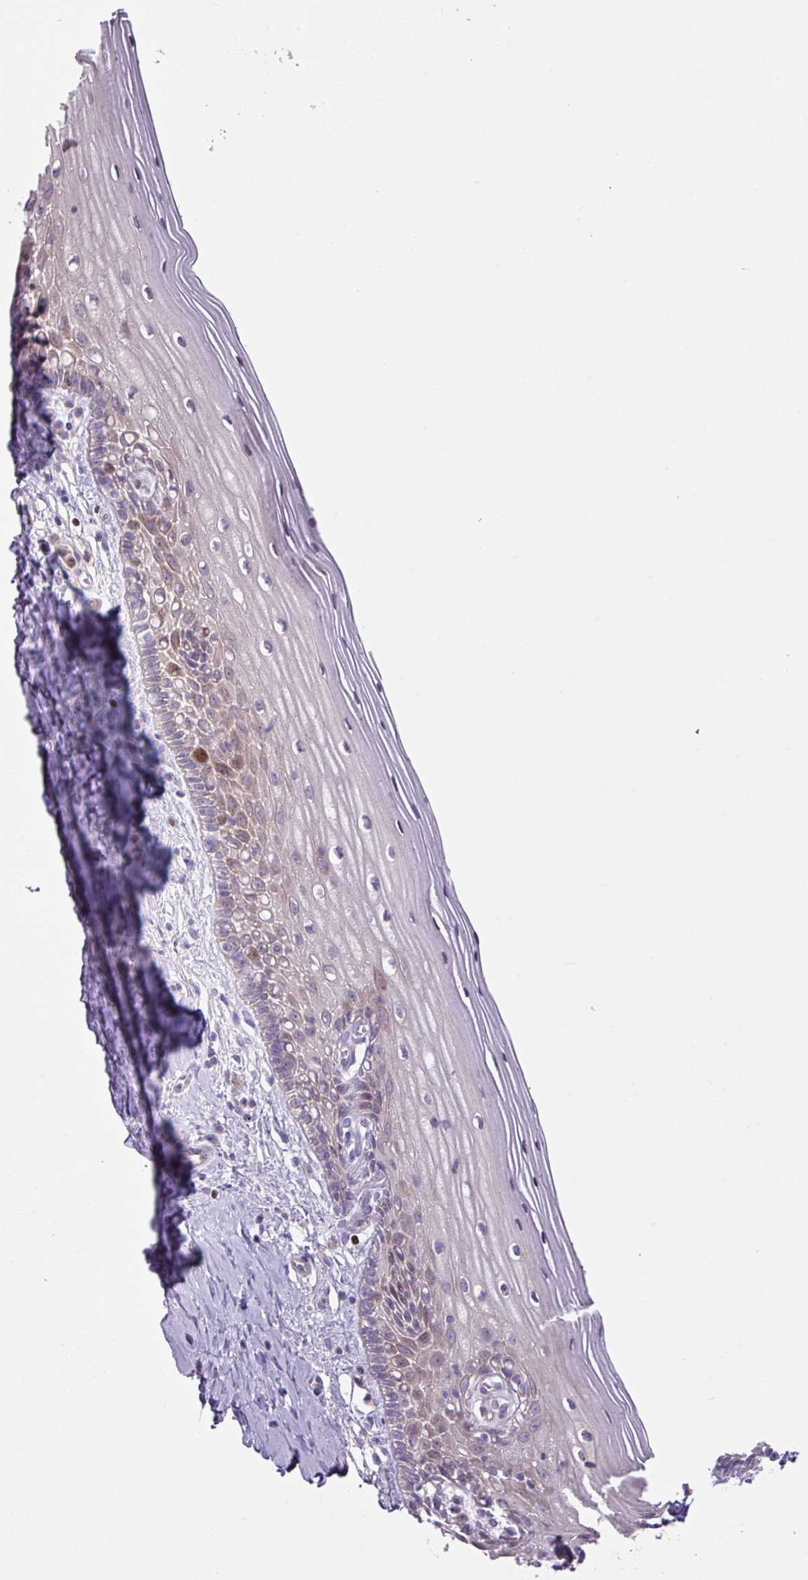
{"staining": {"intensity": "negative", "quantity": "none", "location": "none"}, "tissue": "cervix", "cell_type": "Glandular cells", "image_type": "normal", "snomed": [{"axis": "morphology", "description": "Normal tissue, NOS"}, {"axis": "topography", "description": "Cervix"}], "caption": "Immunohistochemistry image of normal human cervix stained for a protein (brown), which exhibits no staining in glandular cells.", "gene": "ZNF394", "patient": {"sex": "female", "age": 44}}